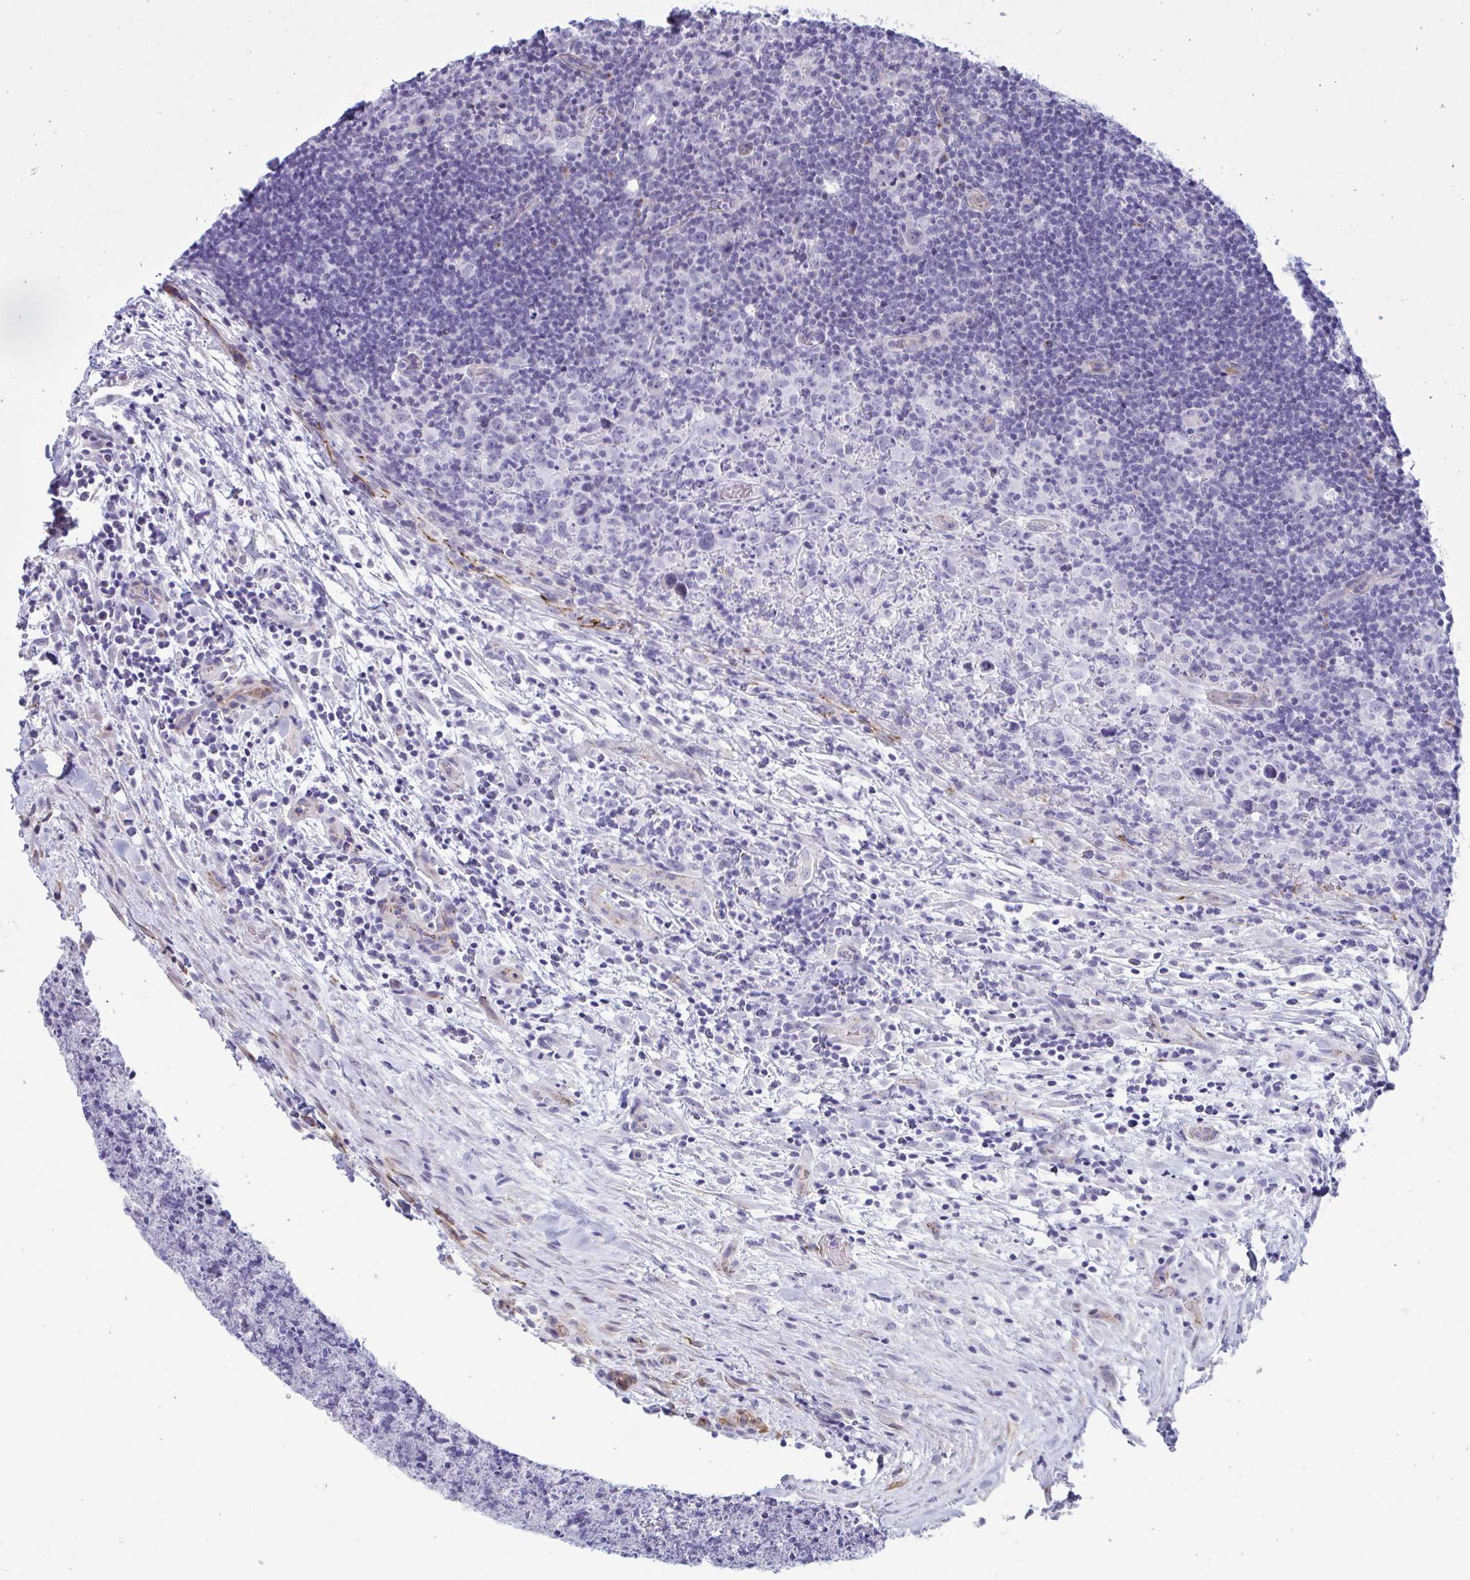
{"staining": {"intensity": "negative", "quantity": "none", "location": "none"}, "tissue": "lymphoma", "cell_type": "Tumor cells", "image_type": "cancer", "snomed": [{"axis": "morphology", "description": "Hodgkin's disease, NOS"}, {"axis": "topography", "description": "Lymph node"}], "caption": "This is a photomicrograph of IHC staining of Hodgkin's disease, which shows no positivity in tumor cells. (Brightfield microscopy of DAB (3,3'-diaminobenzidine) immunohistochemistry at high magnification).", "gene": "UBL3", "patient": {"sex": "female", "age": 18}}